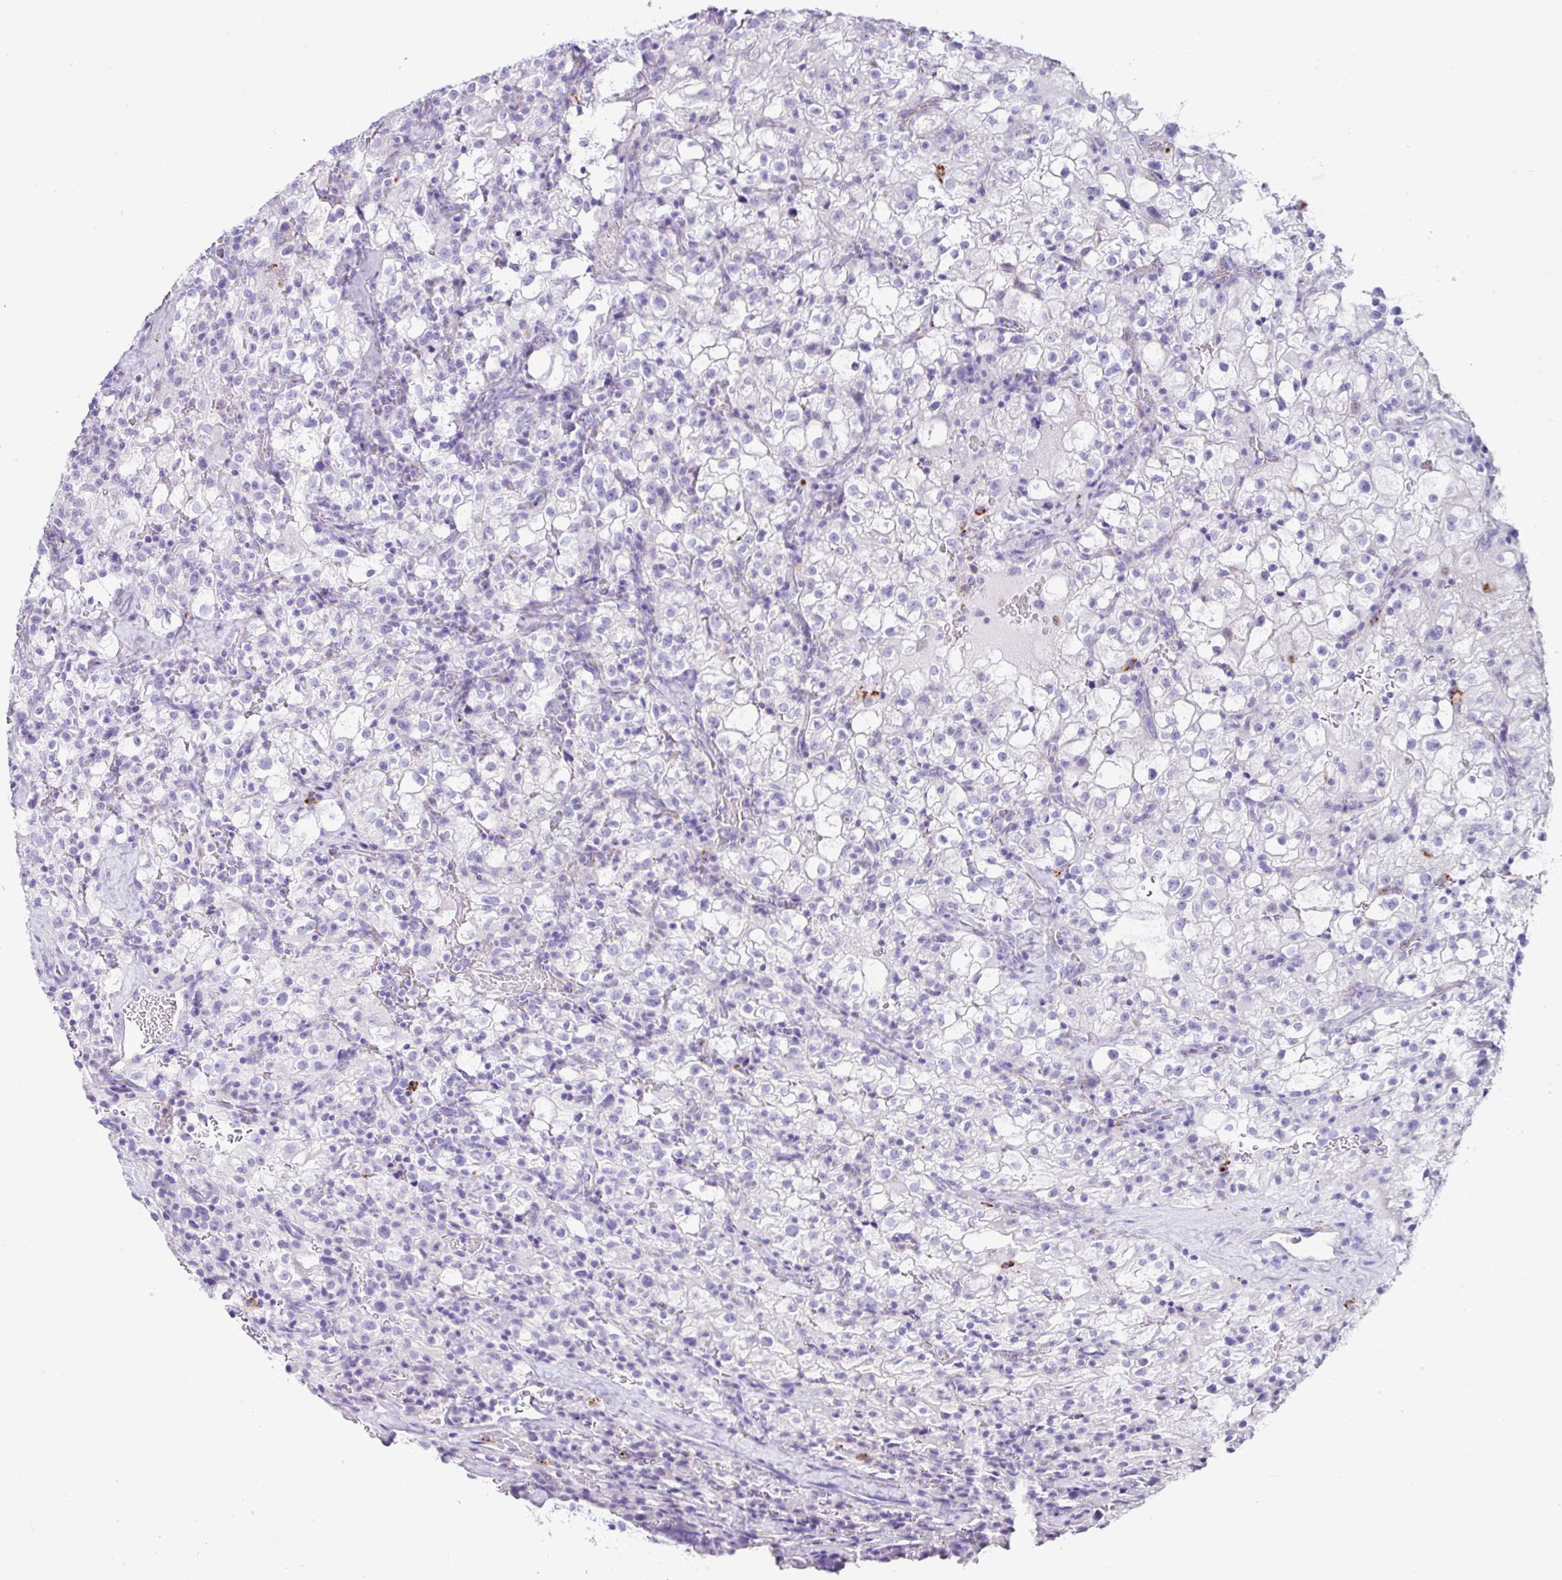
{"staining": {"intensity": "negative", "quantity": "none", "location": "none"}, "tissue": "renal cancer", "cell_type": "Tumor cells", "image_type": "cancer", "snomed": [{"axis": "morphology", "description": "Adenocarcinoma, NOS"}, {"axis": "topography", "description": "Kidney"}], "caption": "Human renal adenocarcinoma stained for a protein using immunohistochemistry (IHC) displays no expression in tumor cells.", "gene": "ZG16", "patient": {"sex": "female", "age": 74}}